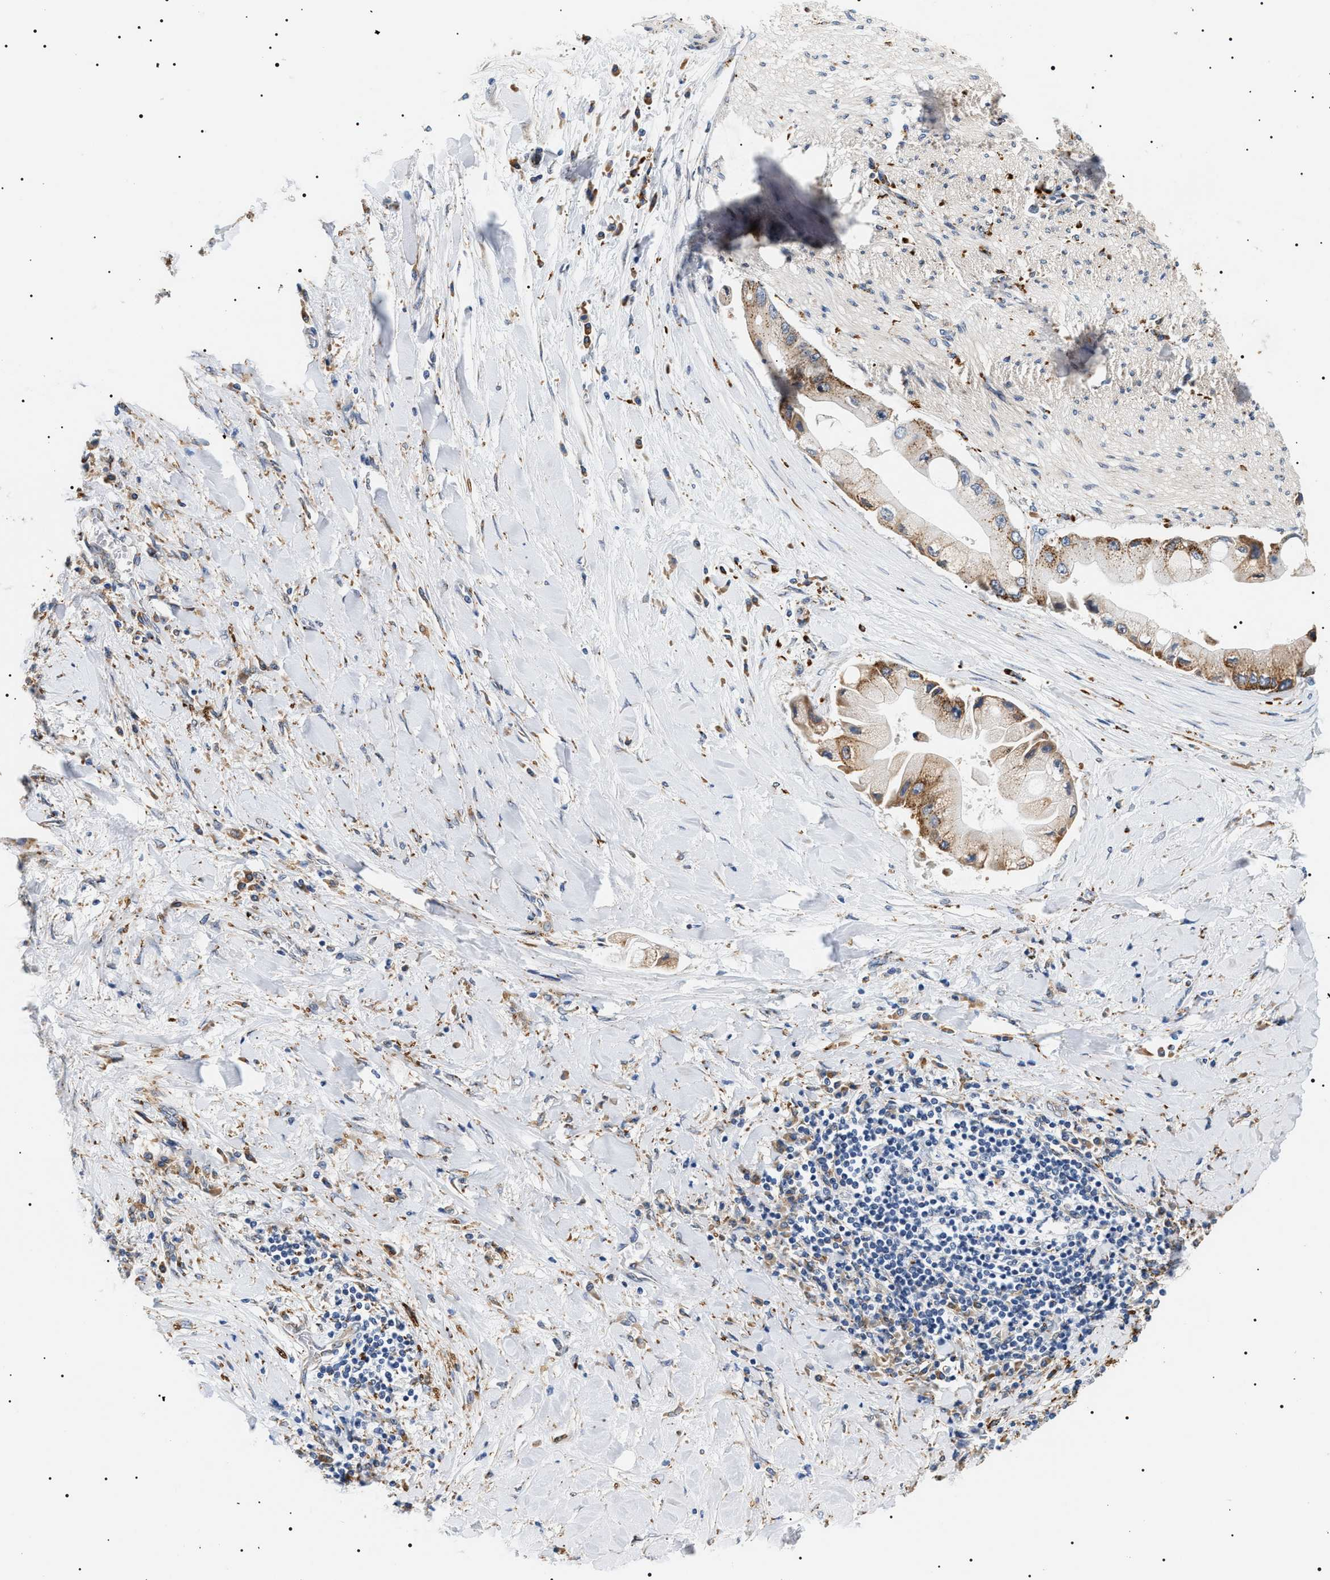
{"staining": {"intensity": "moderate", "quantity": ">75%", "location": "cytoplasmic/membranous"}, "tissue": "liver cancer", "cell_type": "Tumor cells", "image_type": "cancer", "snomed": [{"axis": "morphology", "description": "Cholangiocarcinoma"}, {"axis": "topography", "description": "Liver"}], "caption": "Liver cholangiocarcinoma stained with DAB immunohistochemistry (IHC) shows medium levels of moderate cytoplasmic/membranous positivity in about >75% of tumor cells.", "gene": "HSD17B11", "patient": {"sex": "male", "age": 50}}